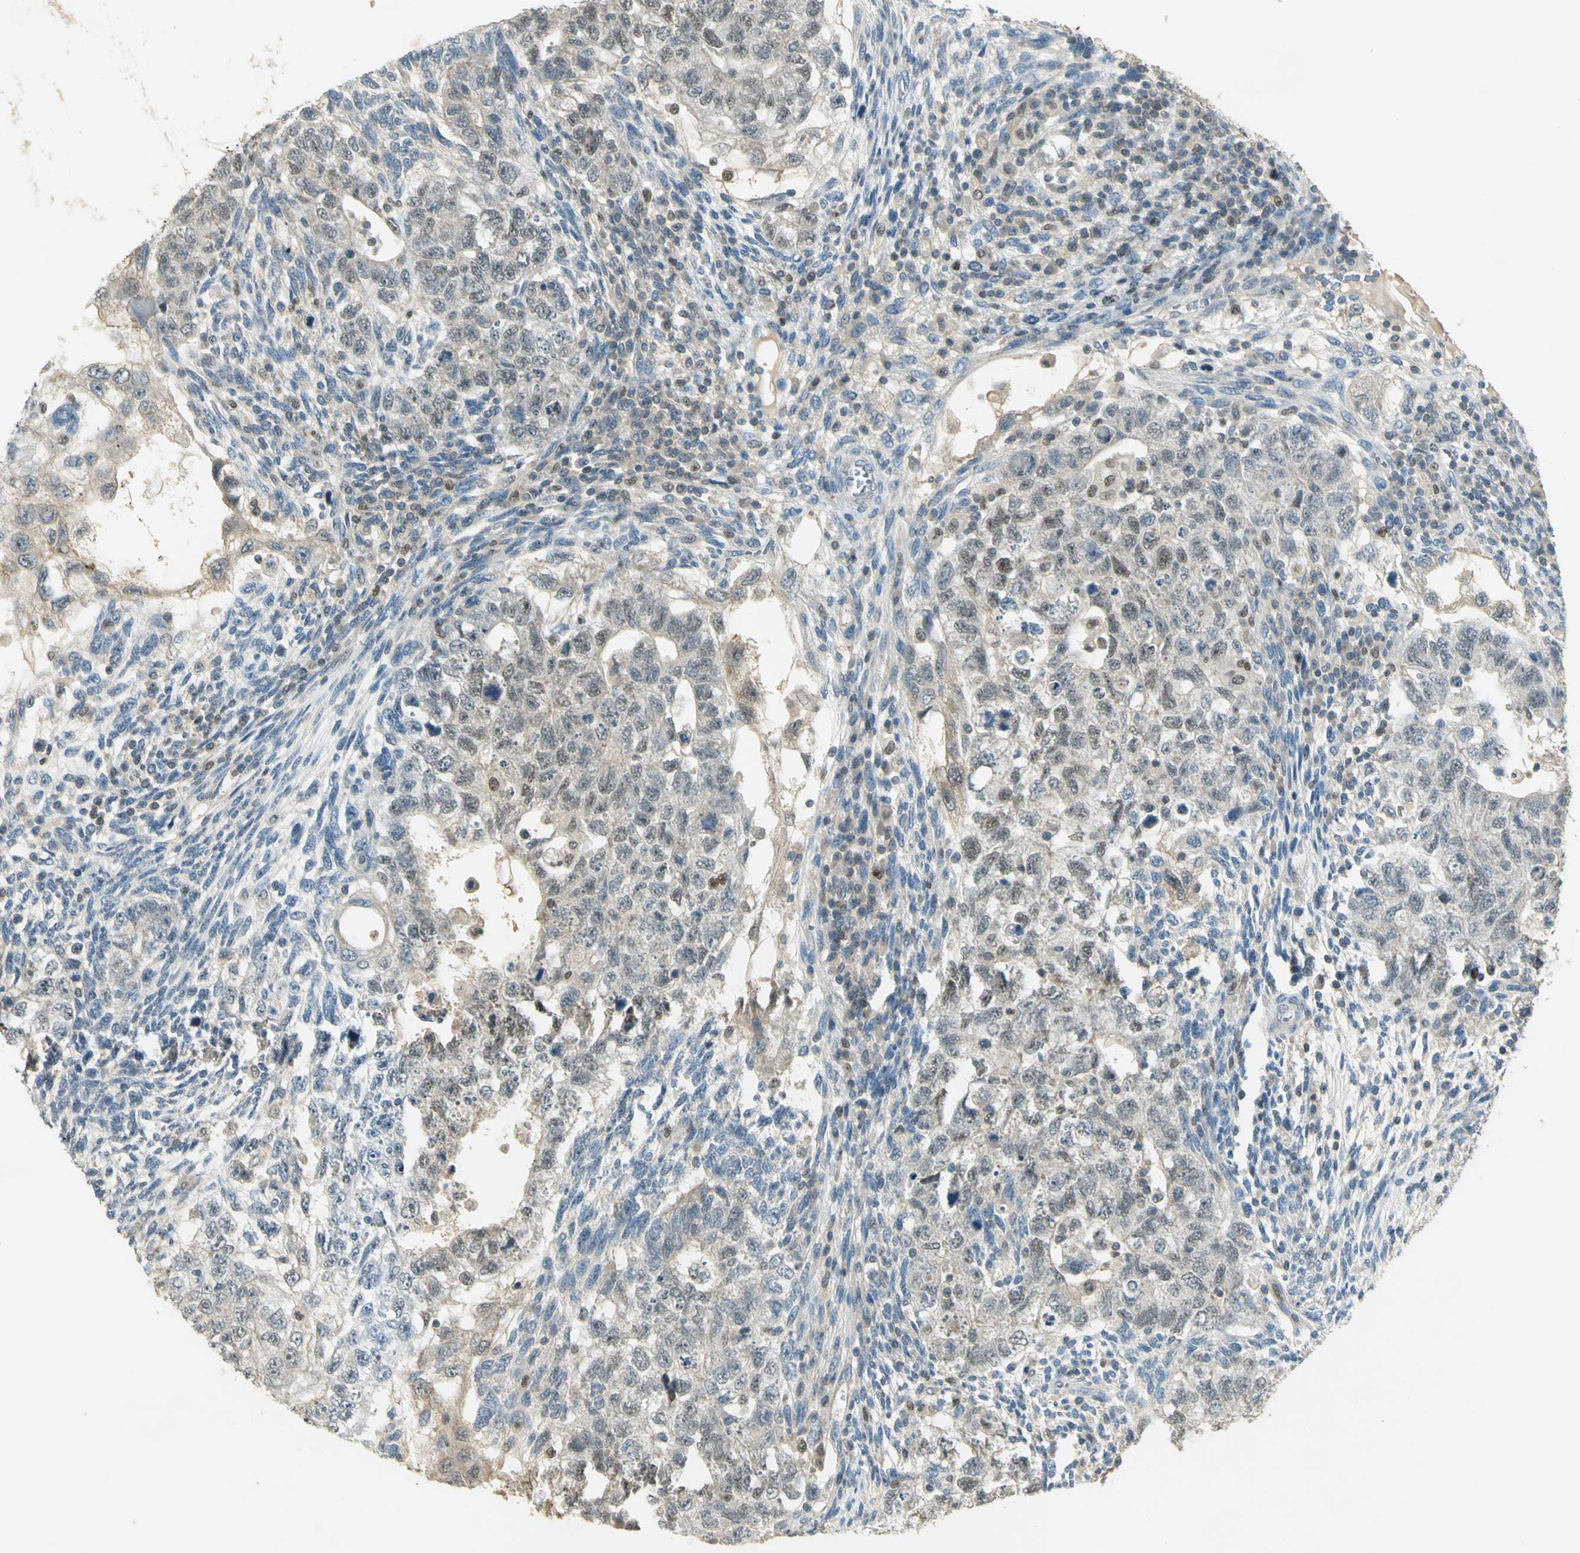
{"staining": {"intensity": "weak", "quantity": "<25%", "location": "cytoplasmic/membranous,nuclear"}, "tissue": "testis cancer", "cell_type": "Tumor cells", "image_type": "cancer", "snomed": [{"axis": "morphology", "description": "Normal tissue, NOS"}, {"axis": "morphology", "description": "Carcinoma, Embryonal, NOS"}, {"axis": "topography", "description": "Testis"}], "caption": "Tumor cells show no significant protein positivity in embryonal carcinoma (testis).", "gene": "BIRC2", "patient": {"sex": "male", "age": 36}}